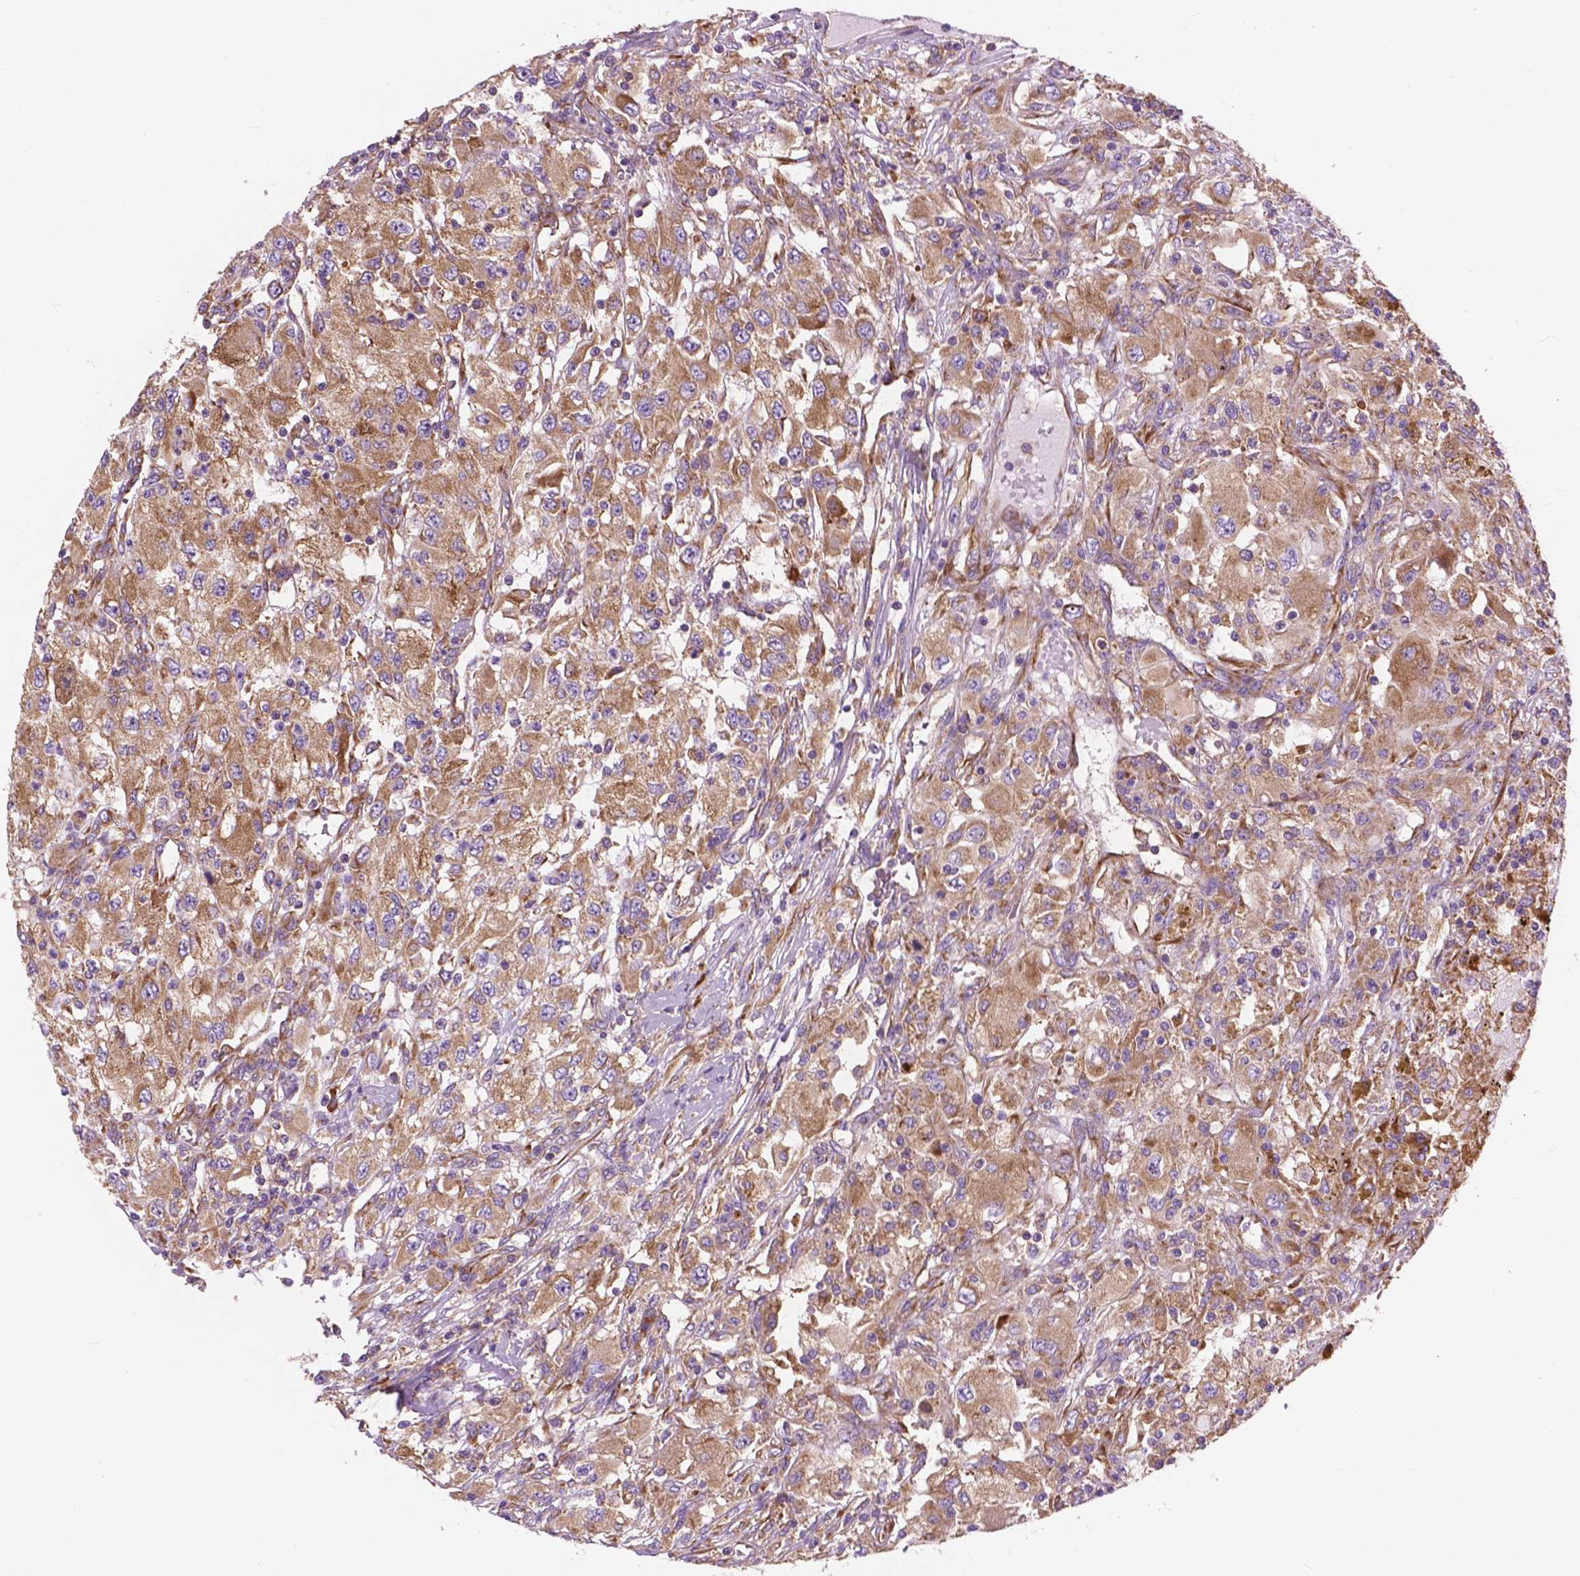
{"staining": {"intensity": "moderate", "quantity": ">75%", "location": "cytoplasmic/membranous"}, "tissue": "renal cancer", "cell_type": "Tumor cells", "image_type": "cancer", "snomed": [{"axis": "morphology", "description": "Adenocarcinoma, NOS"}, {"axis": "topography", "description": "Kidney"}], "caption": "The photomicrograph shows staining of renal adenocarcinoma, revealing moderate cytoplasmic/membranous protein expression (brown color) within tumor cells. (DAB (3,3'-diaminobenzidine) IHC with brightfield microscopy, high magnification).", "gene": "RPL37A", "patient": {"sex": "female", "age": 67}}